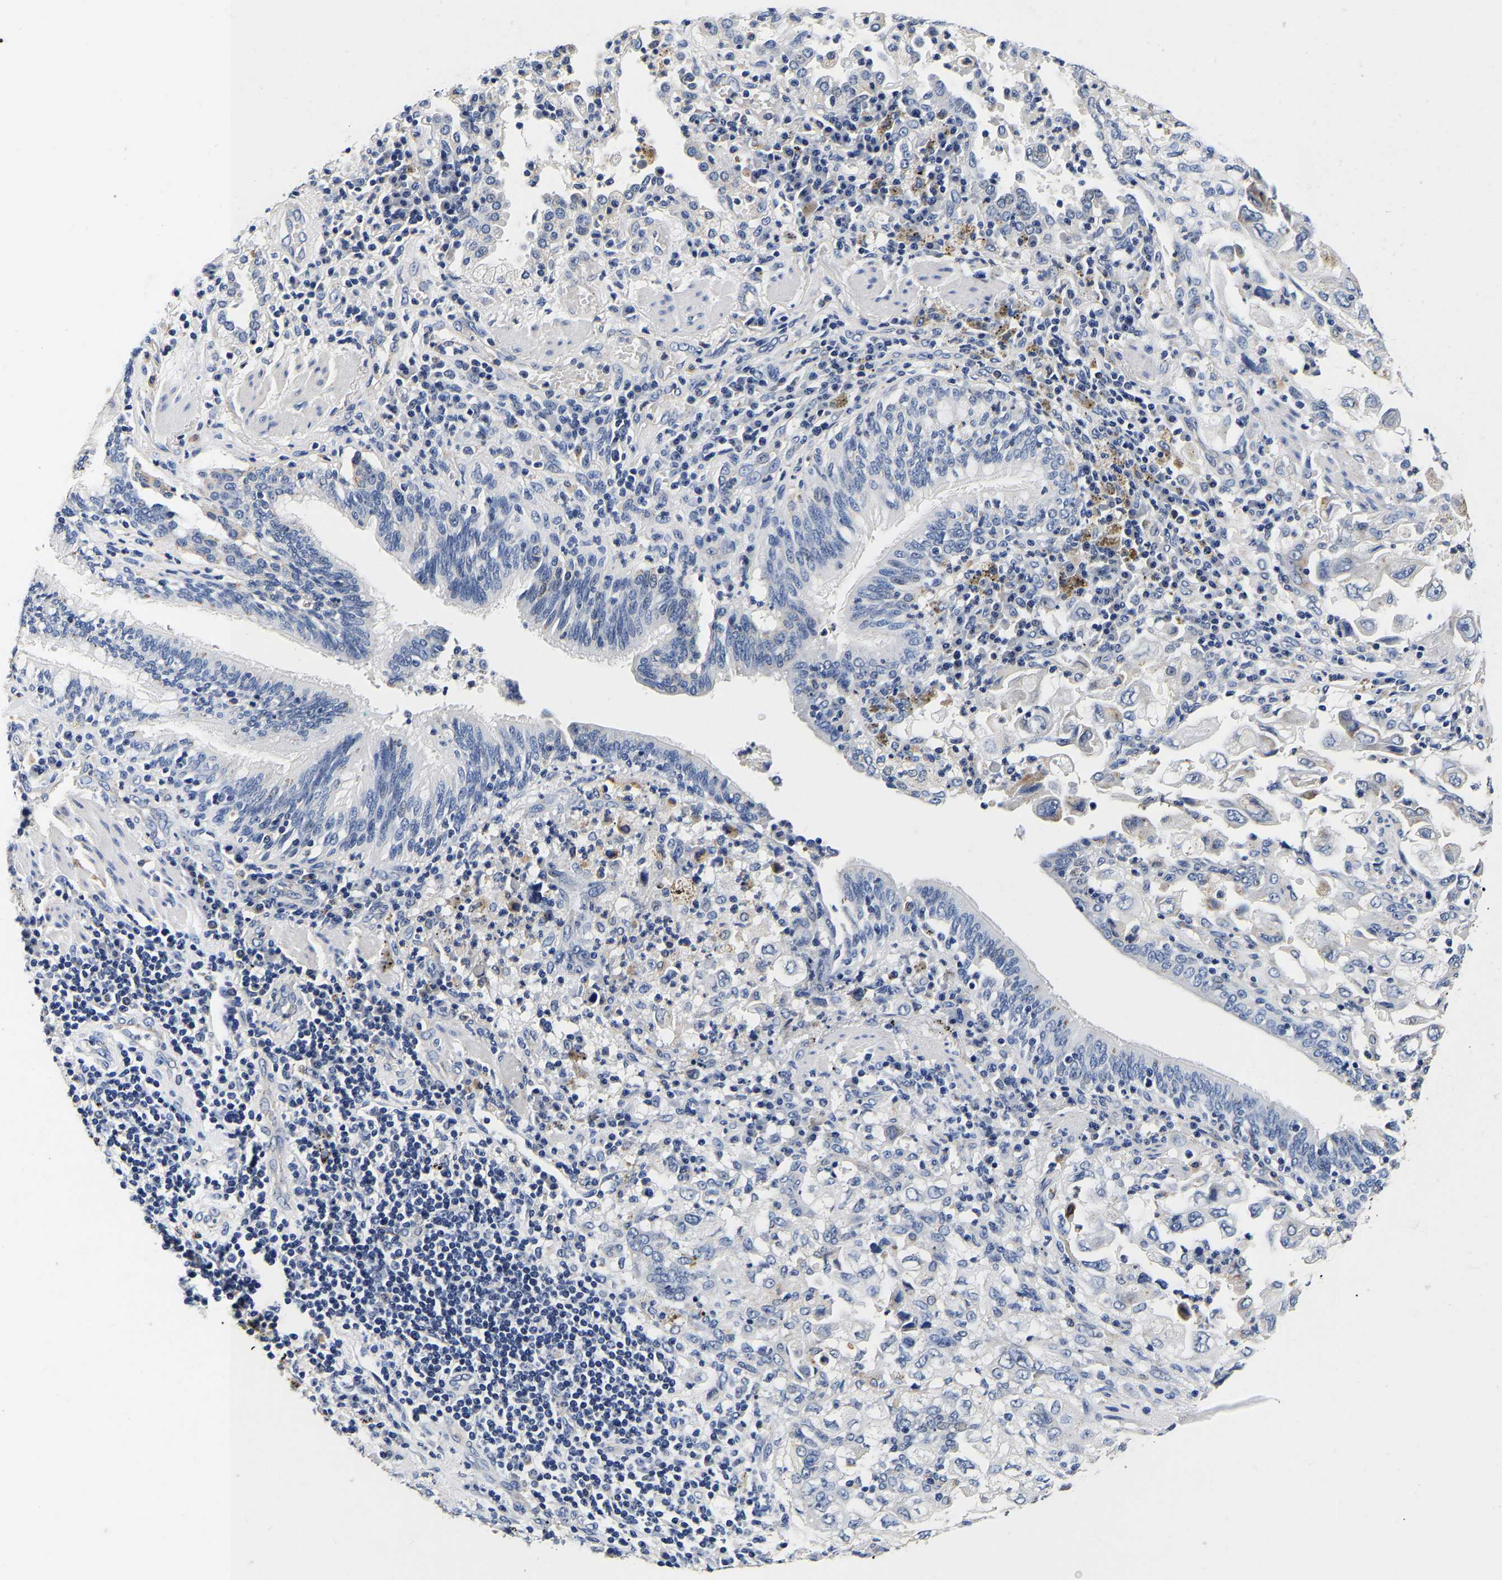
{"staining": {"intensity": "negative", "quantity": "none", "location": "none"}, "tissue": "lung cancer", "cell_type": "Tumor cells", "image_type": "cancer", "snomed": [{"axis": "morphology", "description": "Adenocarcinoma, NOS"}, {"axis": "topography", "description": "Lung"}], "caption": "There is no significant positivity in tumor cells of adenocarcinoma (lung).", "gene": "GRN", "patient": {"sex": "male", "age": 64}}